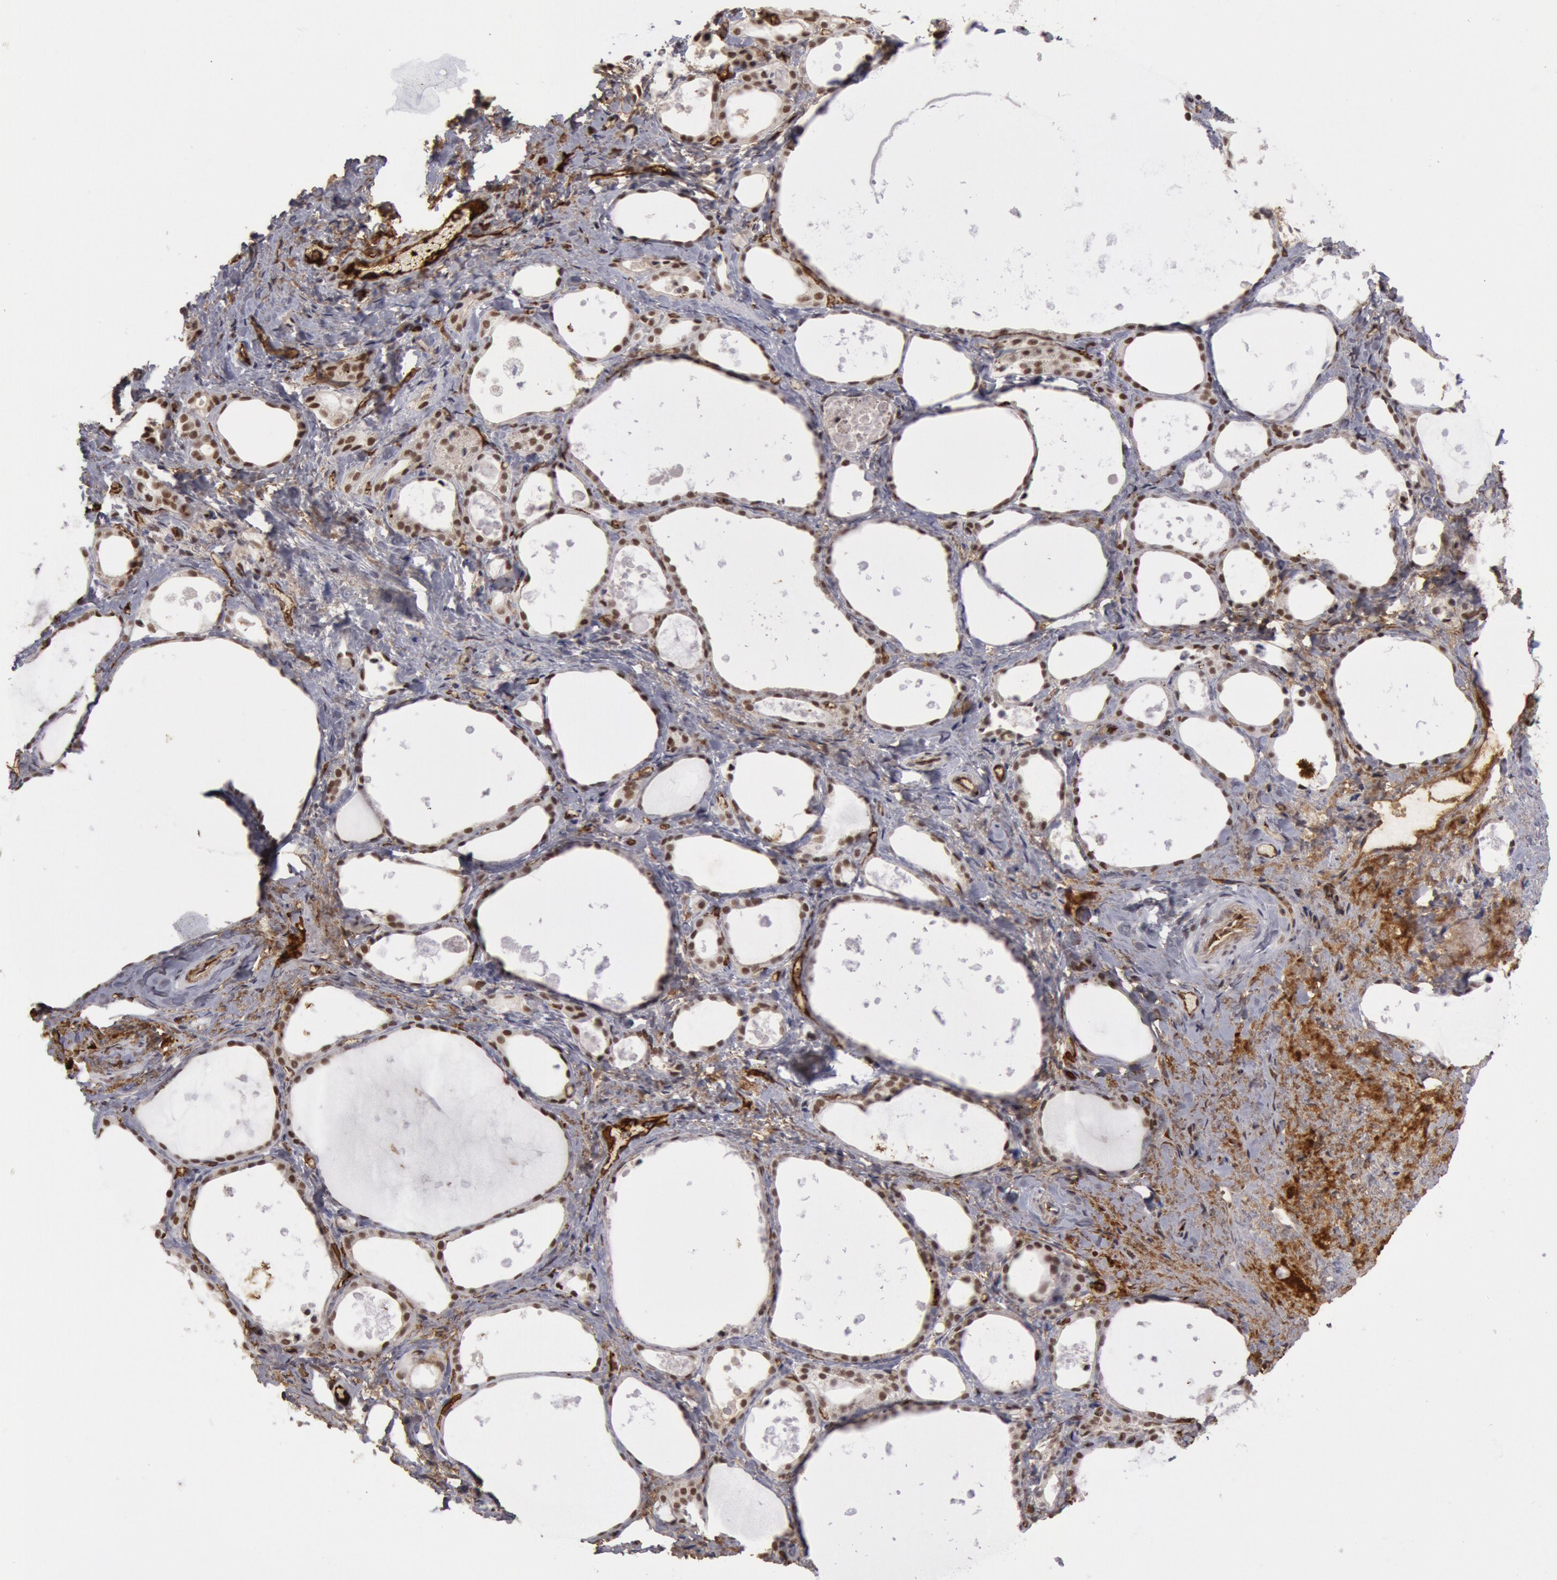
{"staining": {"intensity": "weak", "quantity": "25%-75%", "location": "nuclear"}, "tissue": "thyroid gland", "cell_type": "Glandular cells", "image_type": "normal", "snomed": [{"axis": "morphology", "description": "Normal tissue, NOS"}, {"axis": "topography", "description": "Thyroid gland"}], "caption": "Immunohistochemical staining of benign human thyroid gland demonstrates low levels of weak nuclear positivity in about 25%-75% of glandular cells.", "gene": "PPP4R3B", "patient": {"sex": "female", "age": 75}}